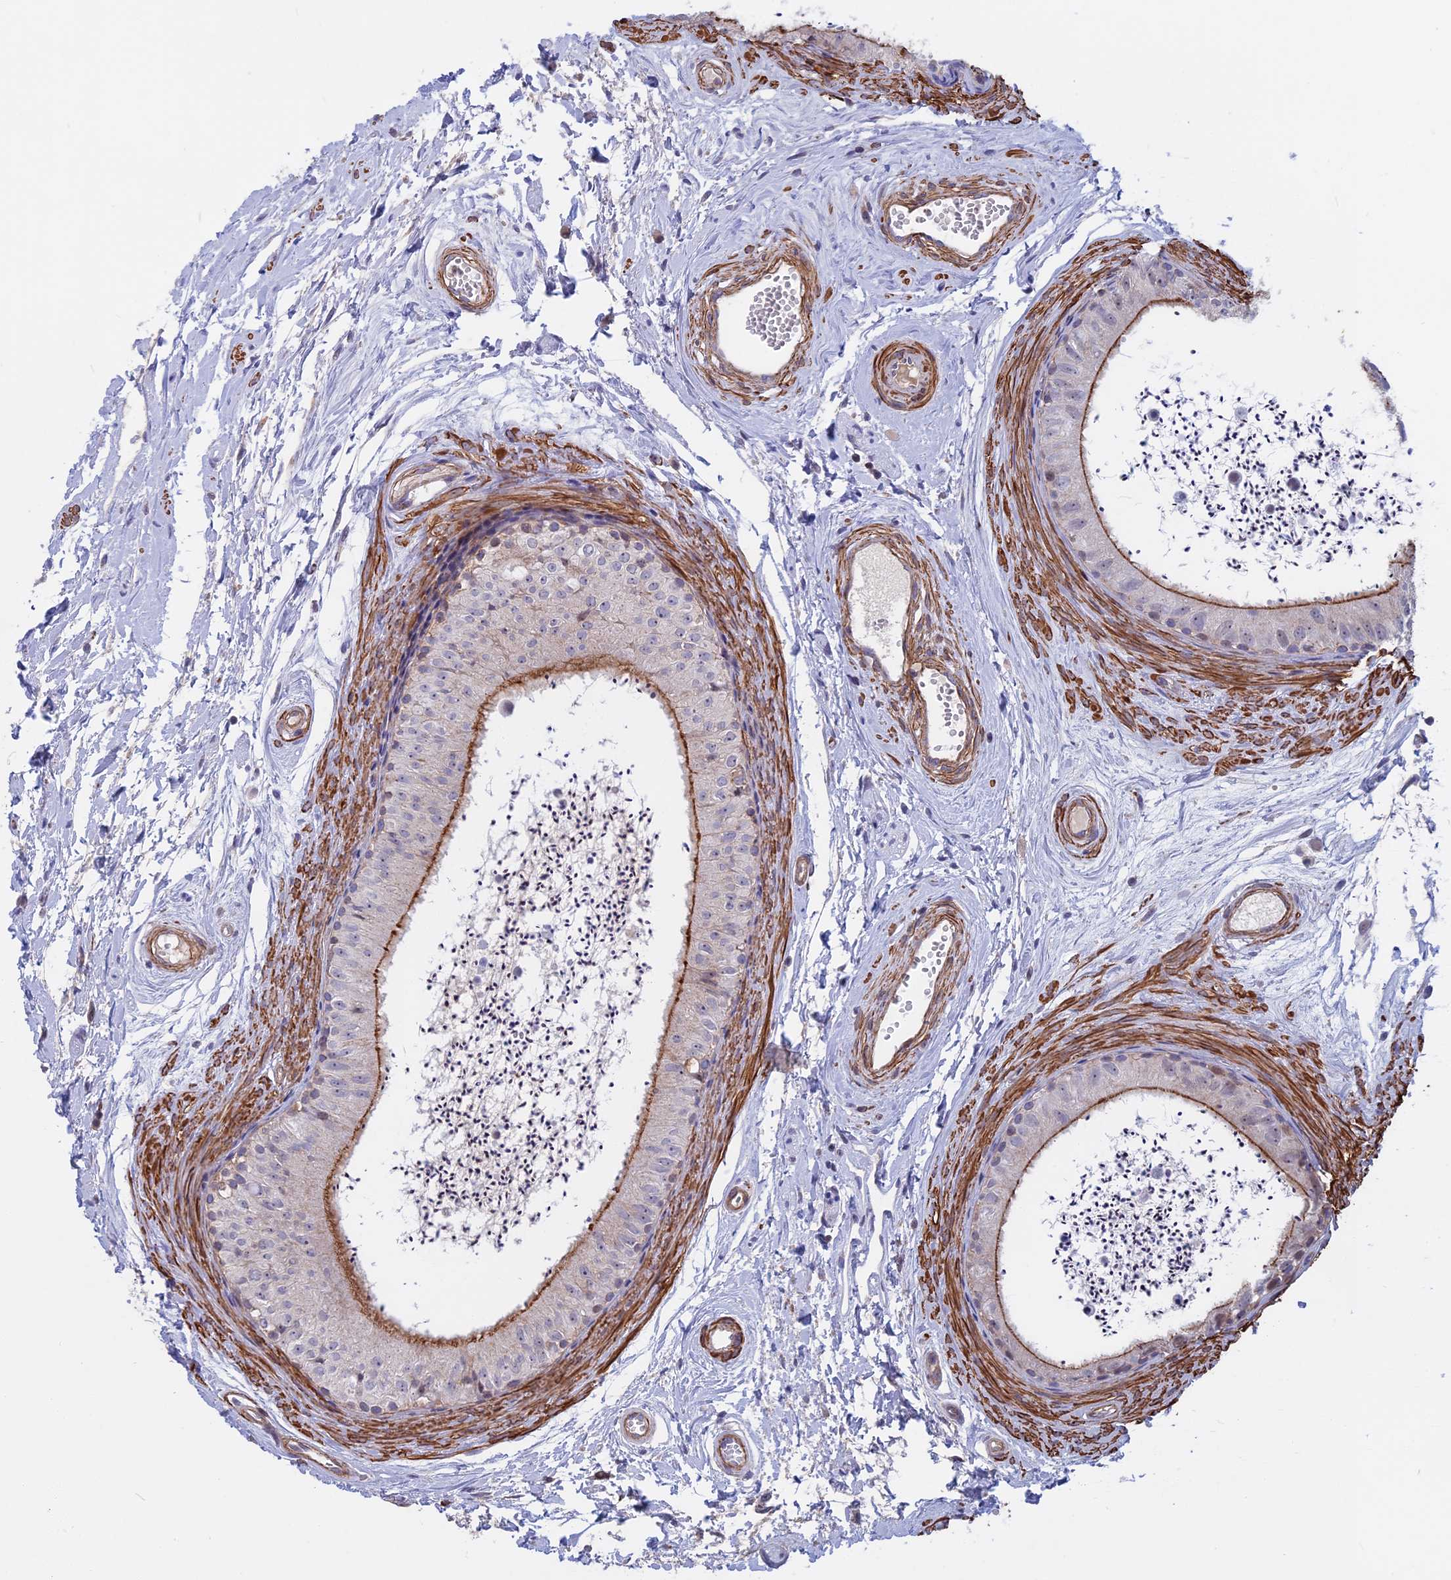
{"staining": {"intensity": "moderate", "quantity": ">75%", "location": "cytoplasmic/membranous"}, "tissue": "epididymis", "cell_type": "Glandular cells", "image_type": "normal", "snomed": [{"axis": "morphology", "description": "Normal tissue, NOS"}, {"axis": "topography", "description": "Epididymis"}], "caption": "An IHC image of unremarkable tissue is shown. Protein staining in brown labels moderate cytoplasmic/membranous positivity in epididymis within glandular cells.", "gene": "LYPD5", "patient": {"sex": "male", "age": 56}}